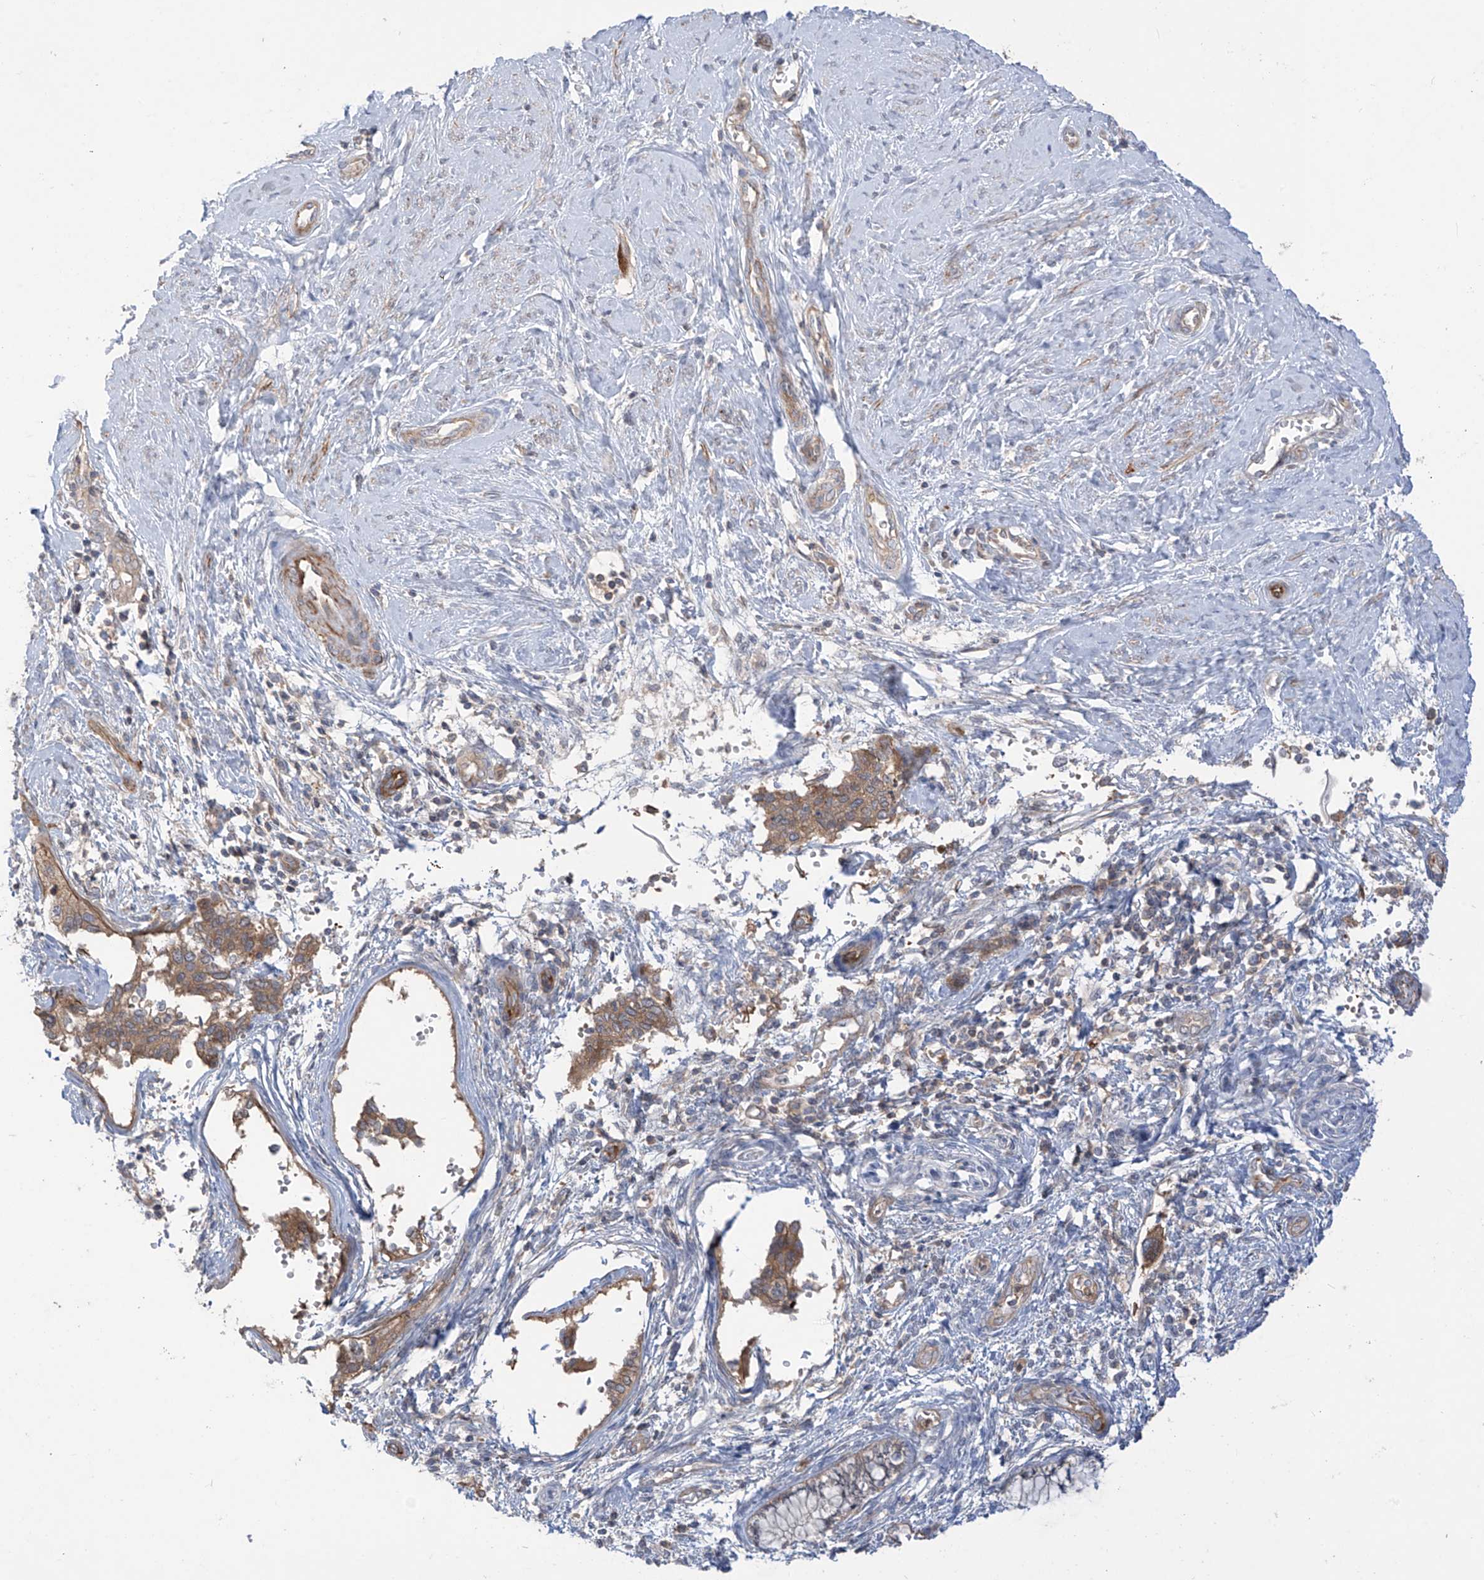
{"staining": {"intensity": "moderate", "quantity": ">75%", "location": "cytoplasmic/membranous"}, "tissue": "cervical cancer", "cell_type": "Tumor cells", "image_type": "cancer", "snomed": [{"axis": "morphology", "description": "Squamous cell carcinoma, NOS"}, {"axis": "topography", "description": "Cervix"}], "caption": "A micrograph of human cervical squamous cell carcinoma stained for a protein shows moderate cytoplasmic/membranous brown staining in tumor cells. The staining was performed using DAB (3,3'-diaminobenzidine), with brown indicating positive protein expression. Nuclei are stained blue with hematoxylin.", "gene": "TRMU", "patient": {"sex": "female", "age": 37}}